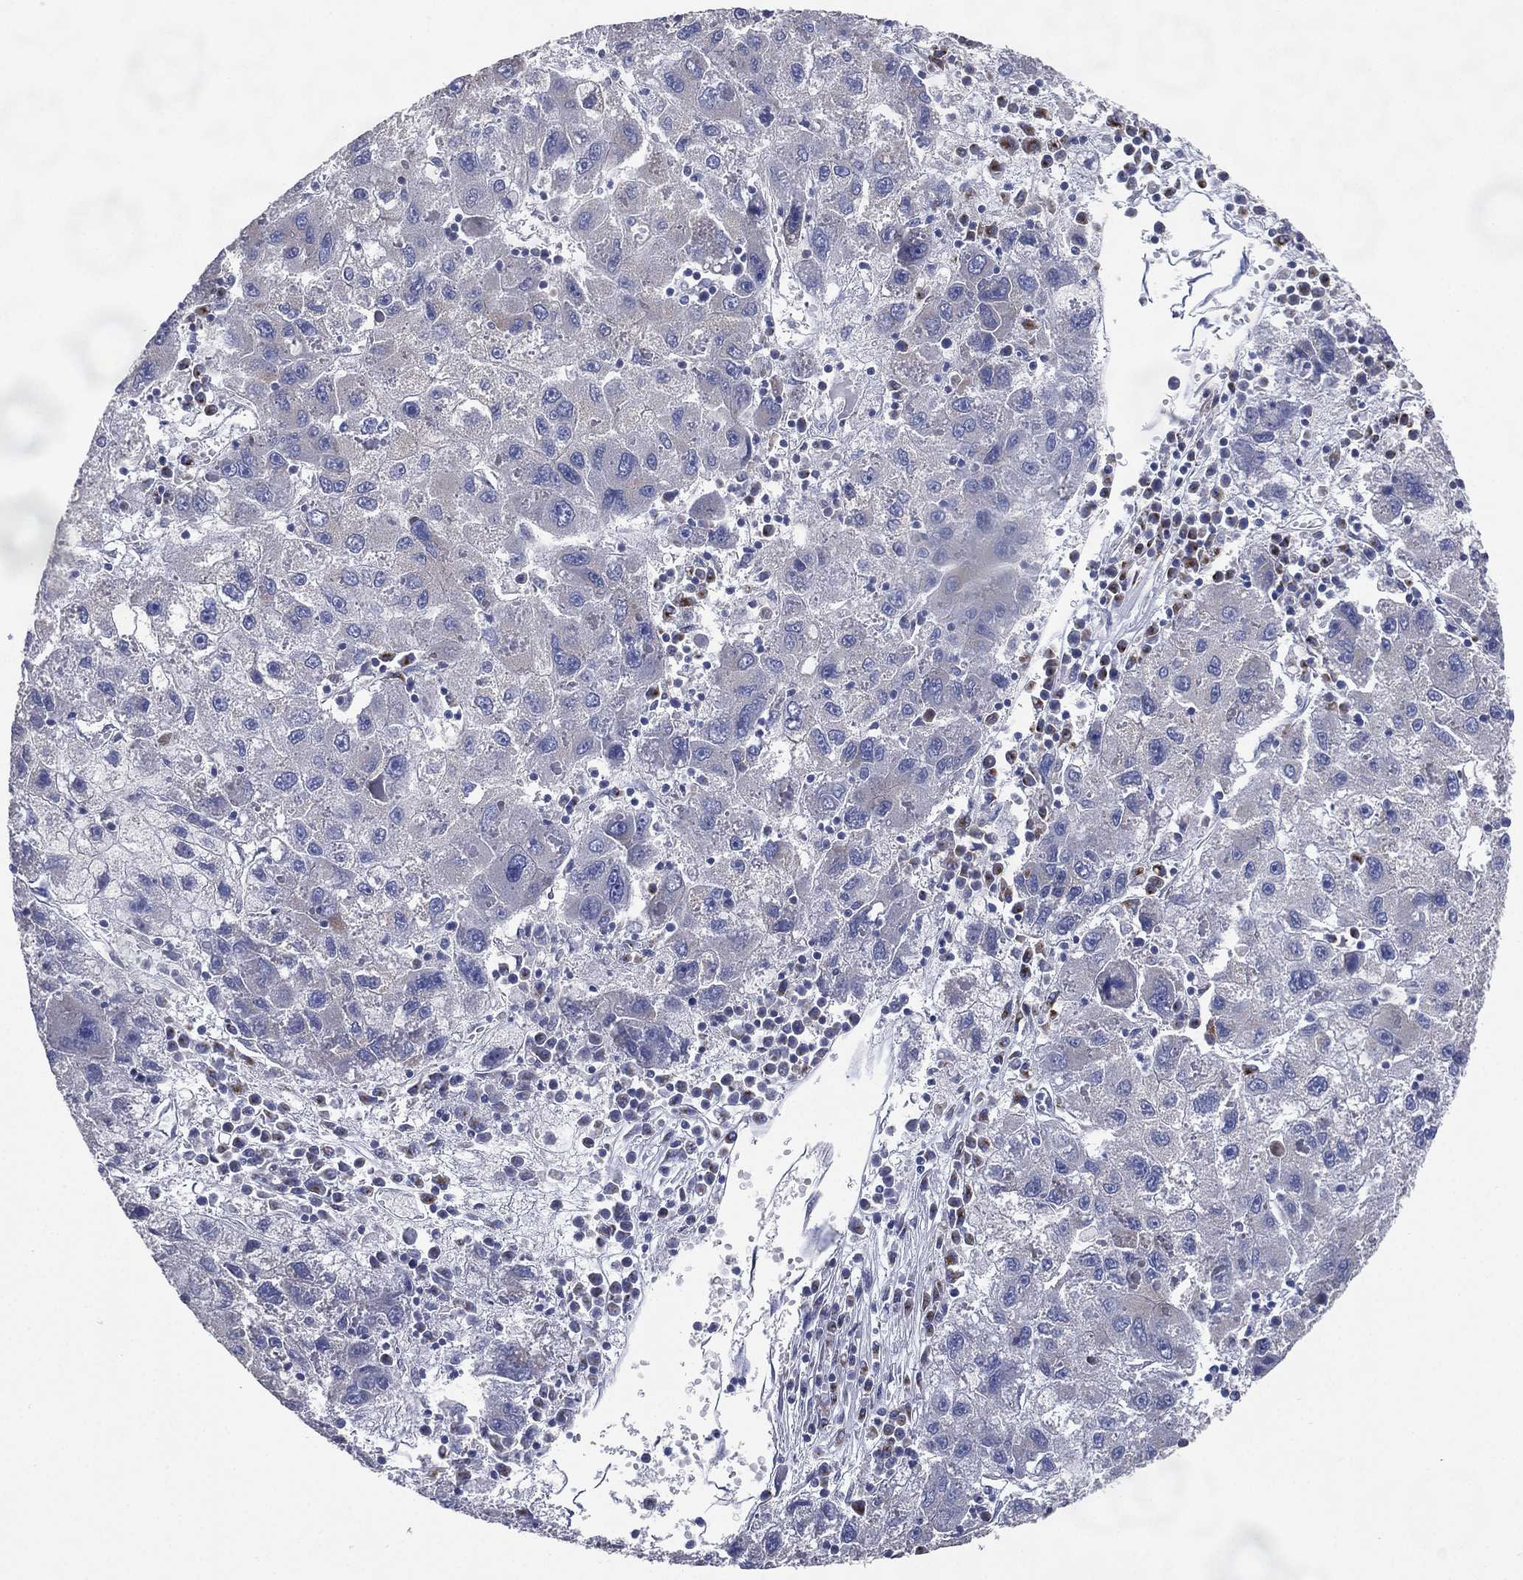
{"staining": {"intensity": "negative", "quantity": "none", "location": "none"}, "tissue": "liver cancer", "cell_type": "Tumor cells", "image_type": "cancer", "snomed": [{"axis": "morphology", "description": "Carcinoma, Hepatocellular, NOS"}, {"axis": "topography", "description": "Liver"}], "caption": "Immunohistochemistry image of neoplastic tissue: human liver cancer (hepatocellular carcinoma) stained with DAB shows no significant protein expression in tumor cells.", "gene": "ATP8A2", "patient": {"sex": "male", "age": 75}}